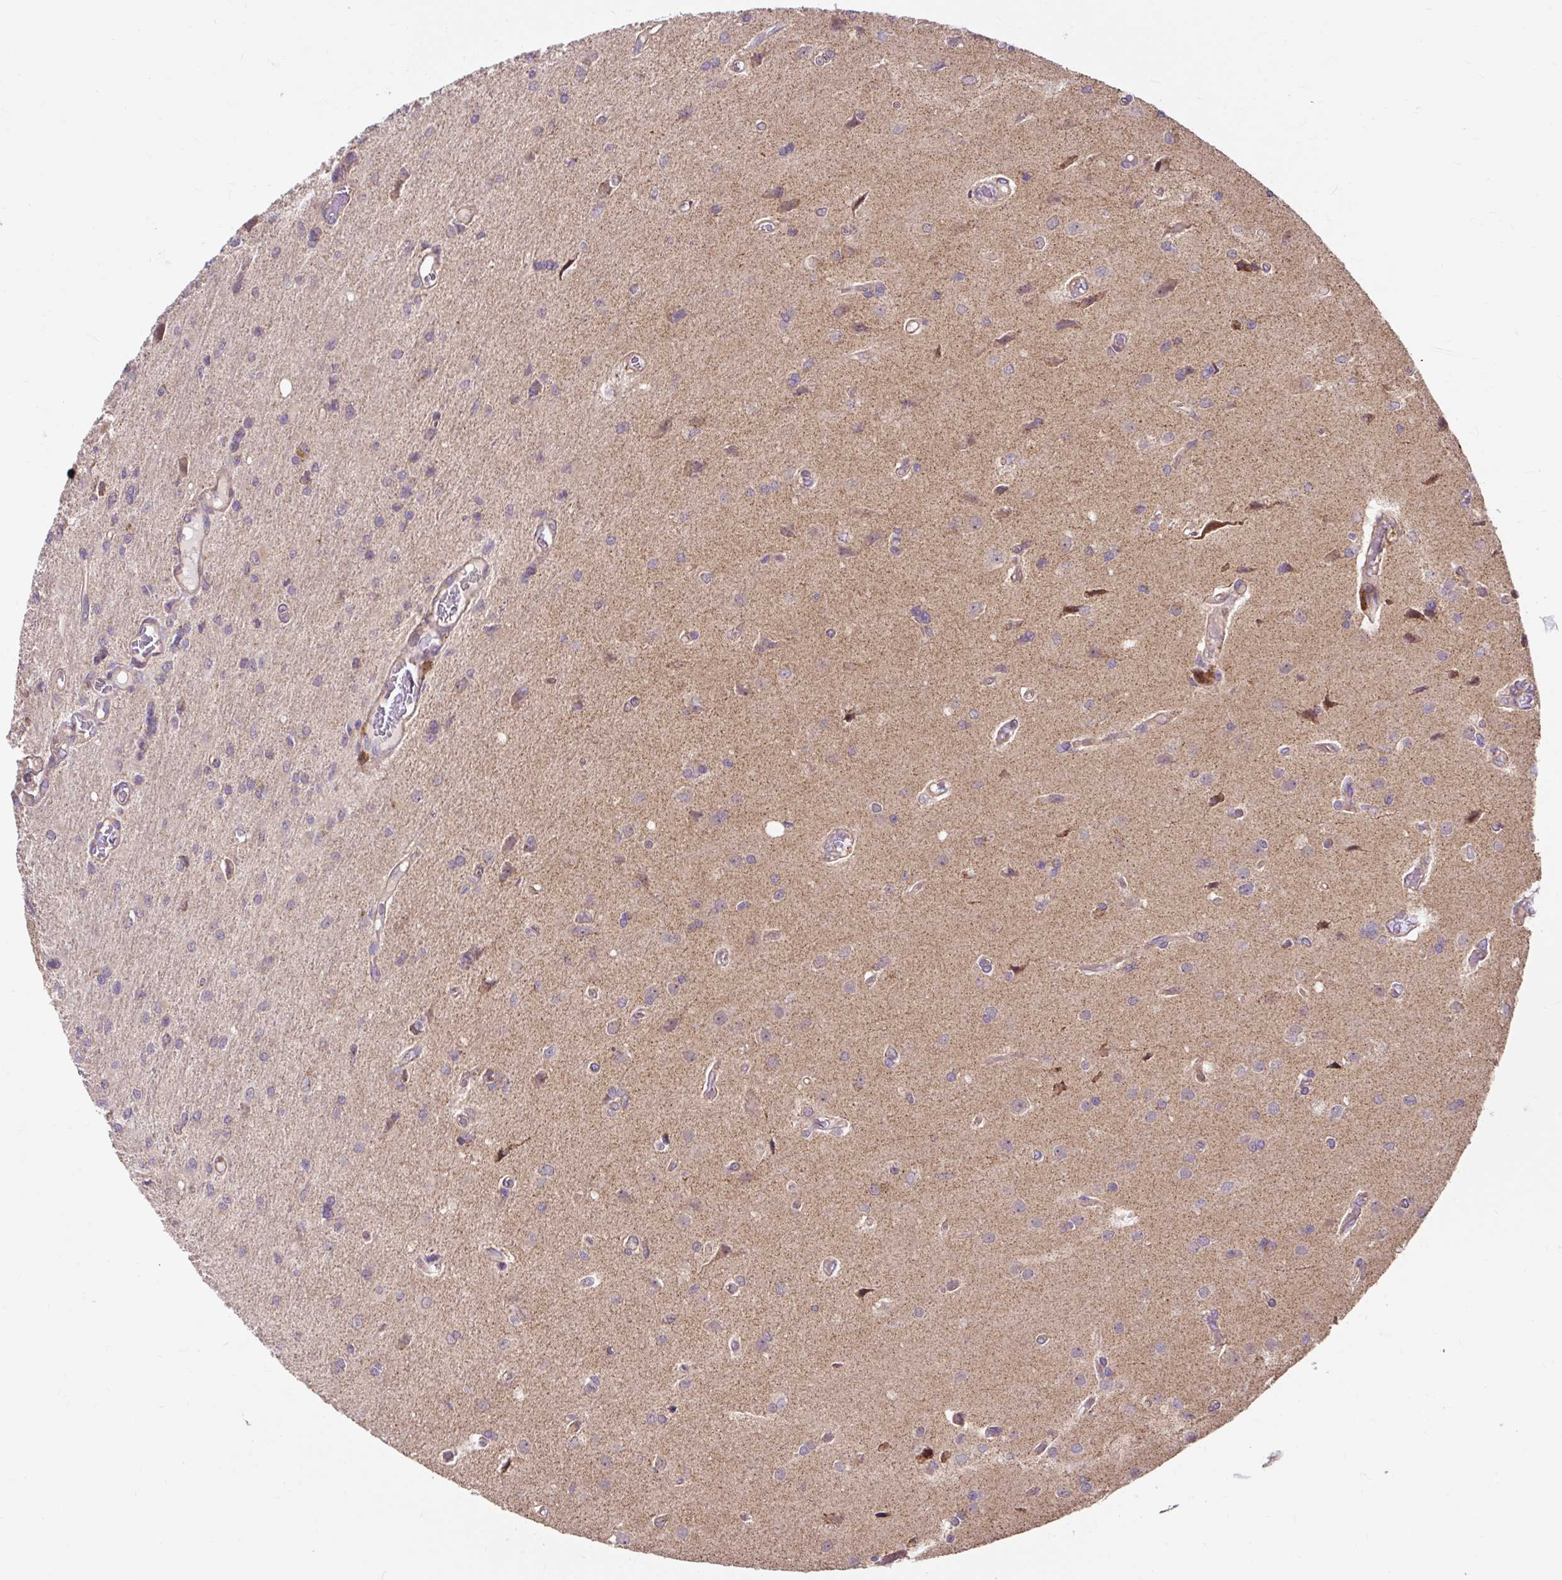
{"staining": {"intensity": "weak", "quantity": "25%-75%", "location": "cytoplasmic/membranous"}, "tissue": "glioma", "cell_type": "Tumor cells", "image_type": "cancer", "snomed": [{"axis": "morphology", "description": "Glioma, malignant, High grade"}, {"axis": "topography", "description": "Brain"}], "caption": "High-power microscopy captured an immunohistochemistry (IHC) photomicrograph of high-grade glioma (malignant), revealing weak cytoplasmic/membranous staining in approximately 25%-75% of tumor cells.", "gene": "TRIAP1", "patient": {"sex": "female", "age": 70}}